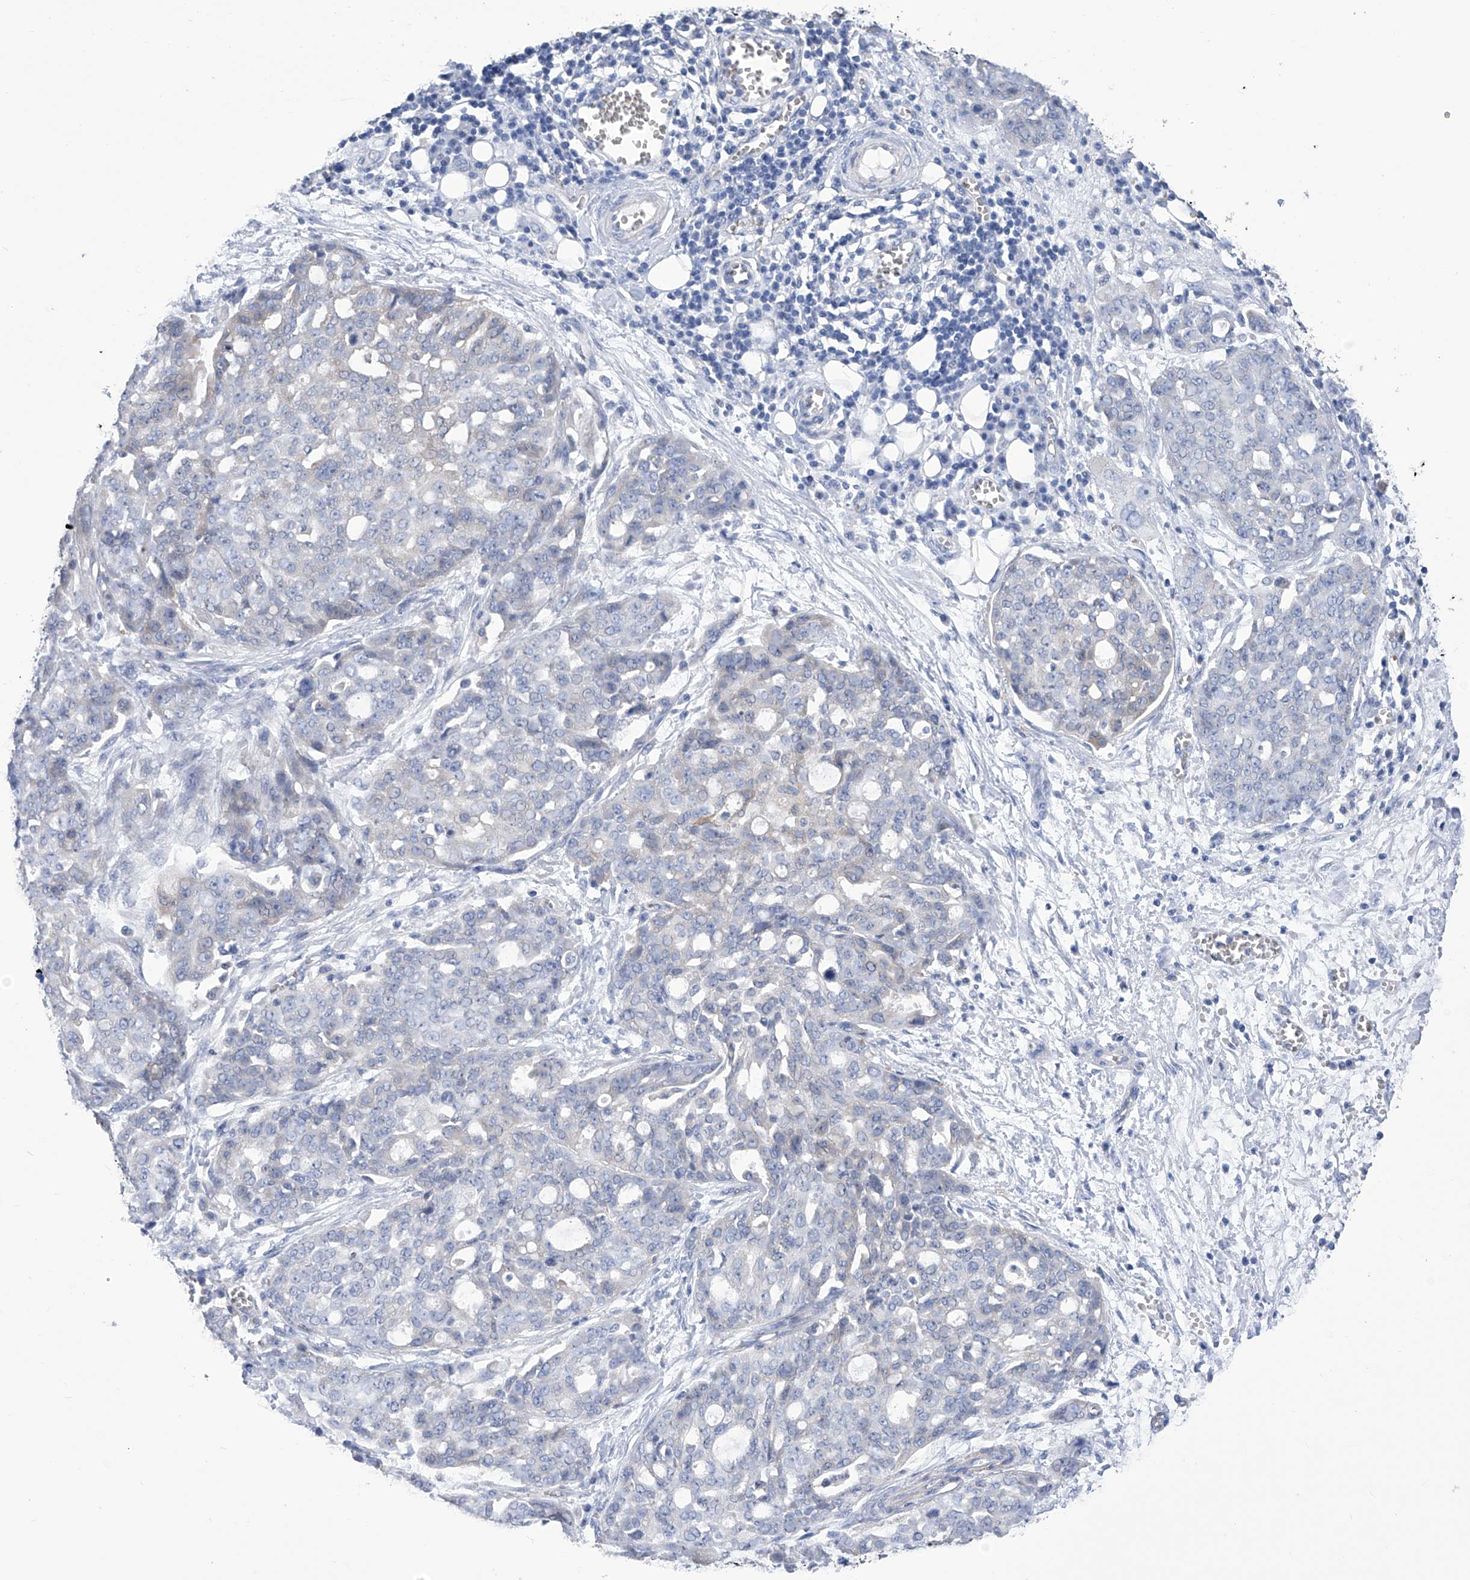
{"staining": {"intensity": "negative", "quantity": "none", "location": "none"}, "tissue": "ovarian cancer", "cell_type": "Tumor cells", "image_type": "cancer", "snomed": [{"axis": "morphology", "description": "Cystadenocarcinoma, serous, NOS"}, {"axis": "topography", "description": "Soft tissue"}, {"axis": "topography", "description": "Ovary"}], "caption": "High power microscopy image of an immunohistochemistry micrograph of serous cystadenocarcinoma (ovarian), revealing no significant expression in tumor cells.", "gene": "SMS", "patient": {"sex": "female", "age": 57}}